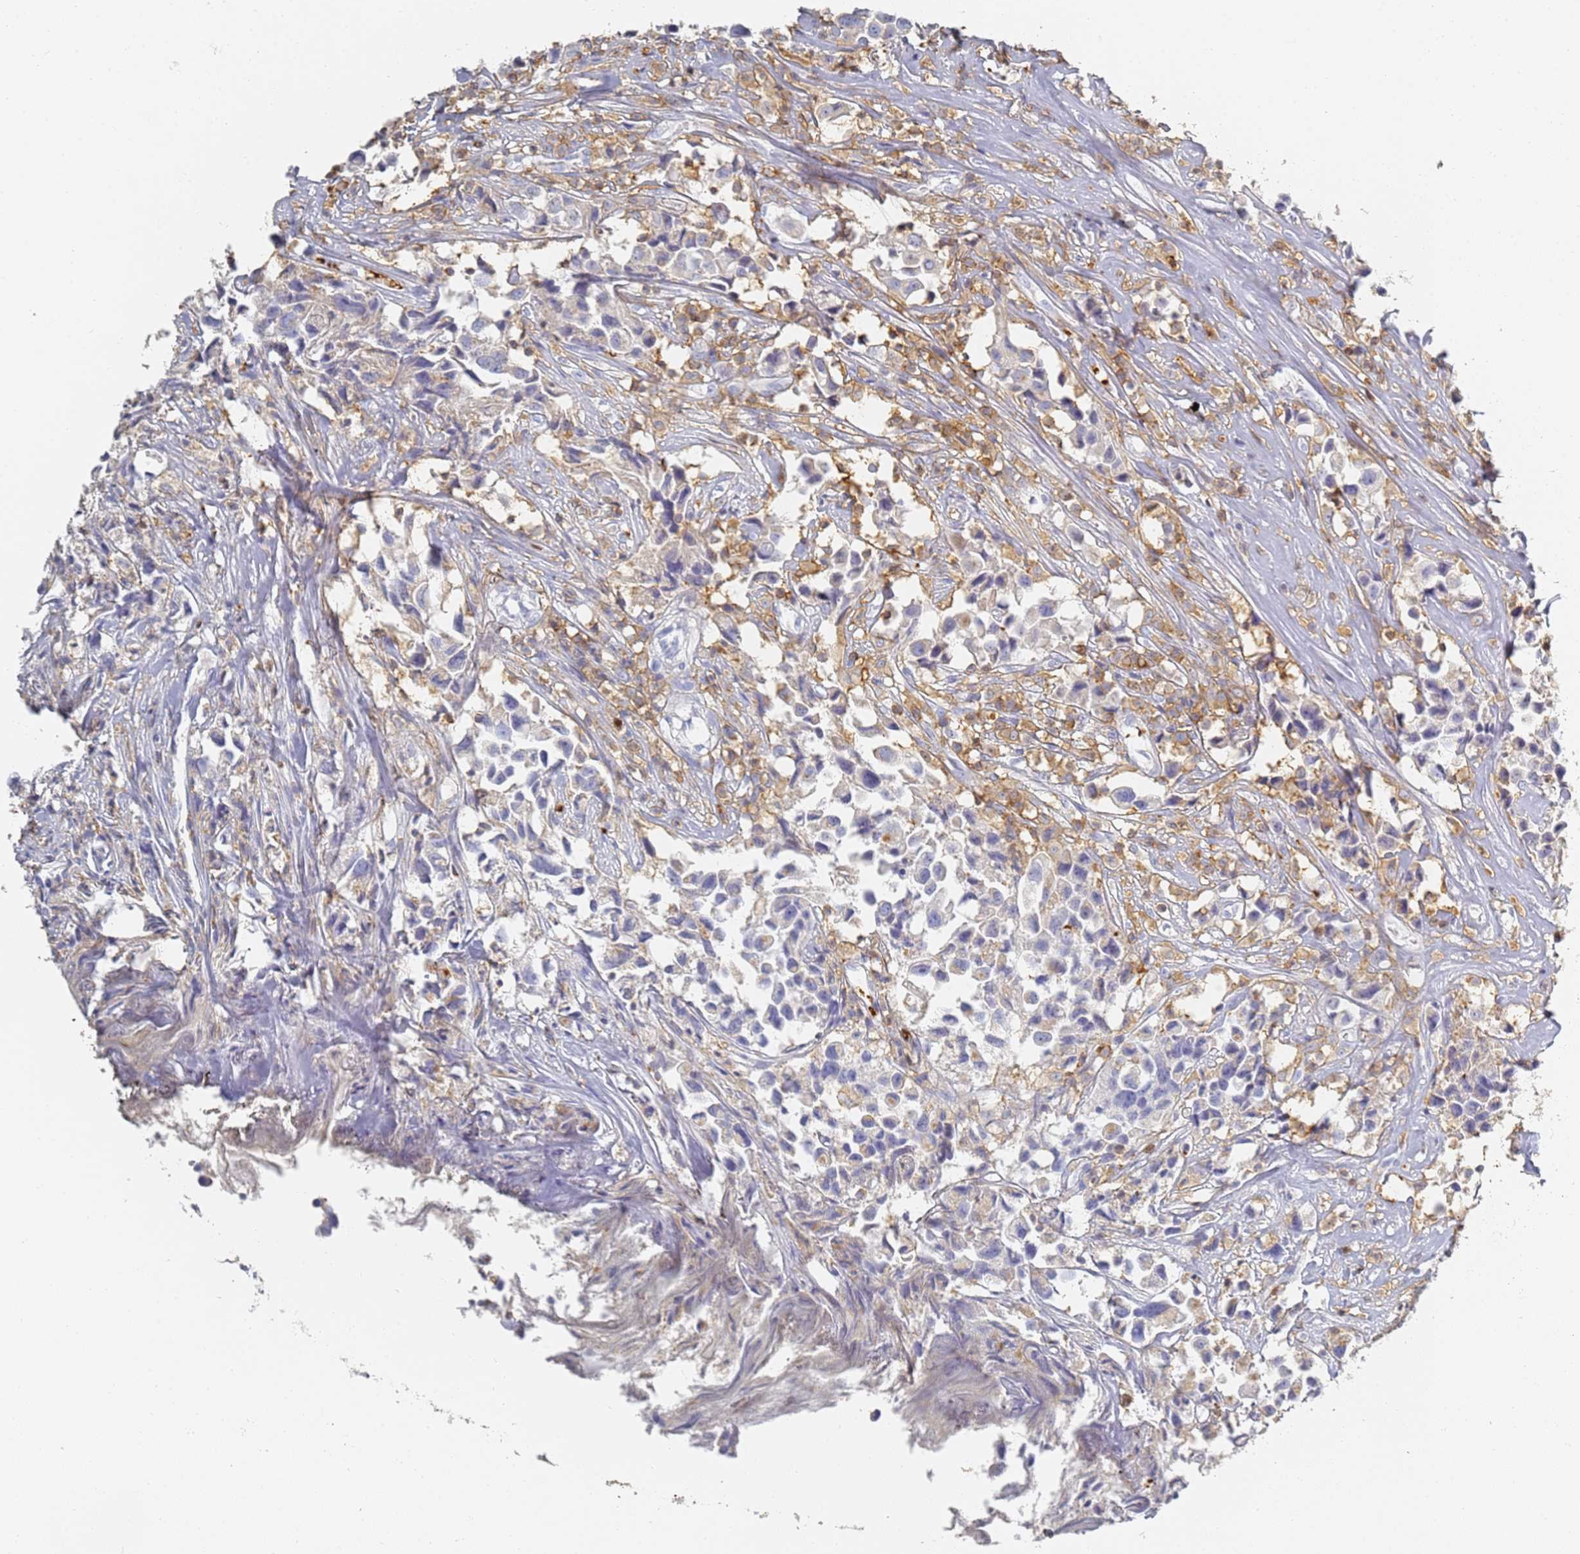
{"staining": {"intensity": "negative", "quantity": "none", "location": "none"}, "tissue": "urothelial cancer", "cell_type": "Tumor cells", "image_type": "cancer", "snomed": [{"axis": "morphology", "description": "Urothelial carcinoma, High grade"}, {"axis": "topography", "description": "Urinary bladder"}], "caption": "An immunohistochemistry (IHC) micrograph of high-grade urothelial carcinoma is shown. There is no staining in tumor cells of high-grade urothelial carcinoma. Brightfield microscopy of immunohistochemistry stained with DAB (3,3'-diaminobenzidine) (brown) and hematoxylin (blue), captured at high magnification.", "gene": "BIN2", "patient": {"sex": "female", "age": 75}}